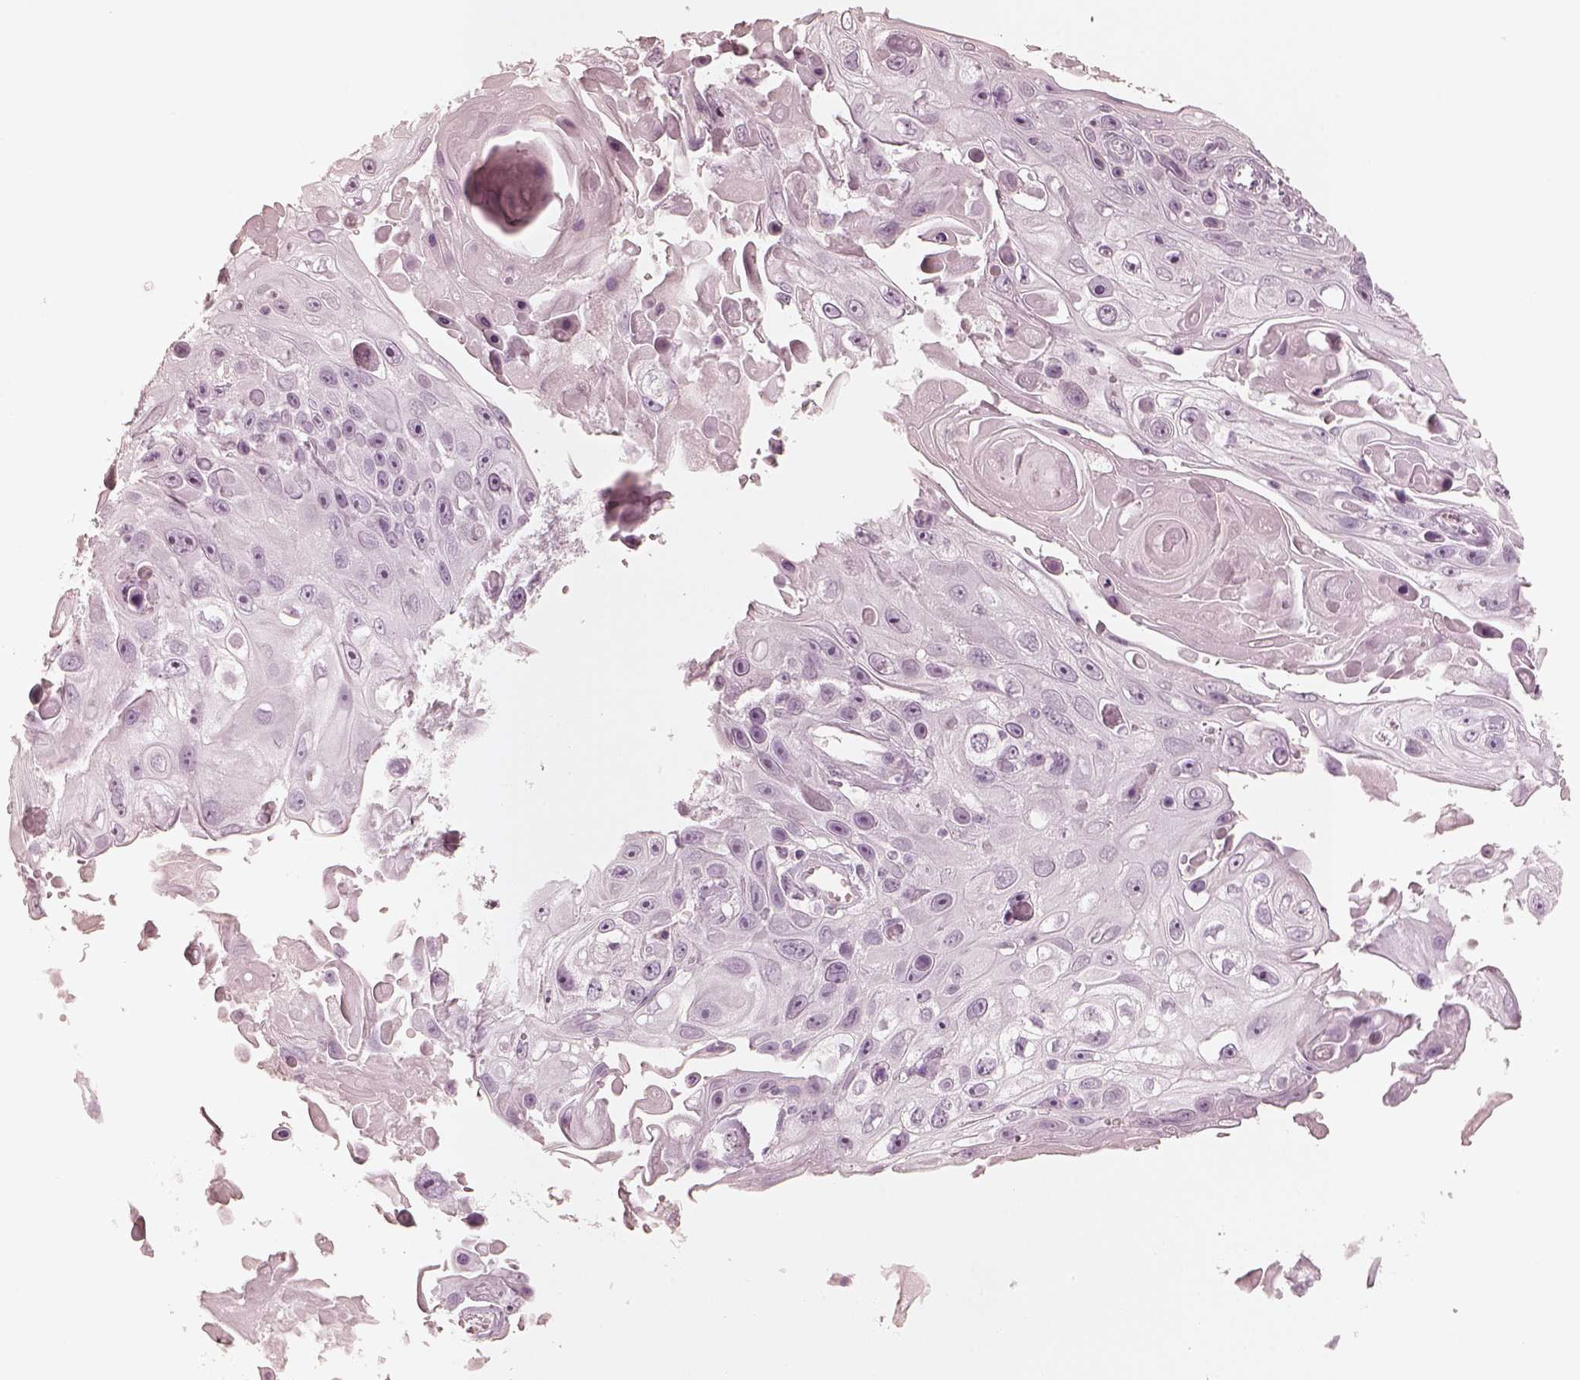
{"staining": {"intensity": "negative", "quantity": "none", "location": "none"}, "tissue": "skin cancer", "cell_type": "Tumor cells", "image_type": "cancer", "snomed": [{"axis": "morphology", "description": "Squamous cell carcinoma, NOS"}, {"axis": "topography", "description": "Skin"}], "caption": "The immunohistochemistry (IHC) image has no significant expression in tumor cells of skin cancer tissue.", "gene": "KRT72", "patient": {"sex": "male", "age": 82}}